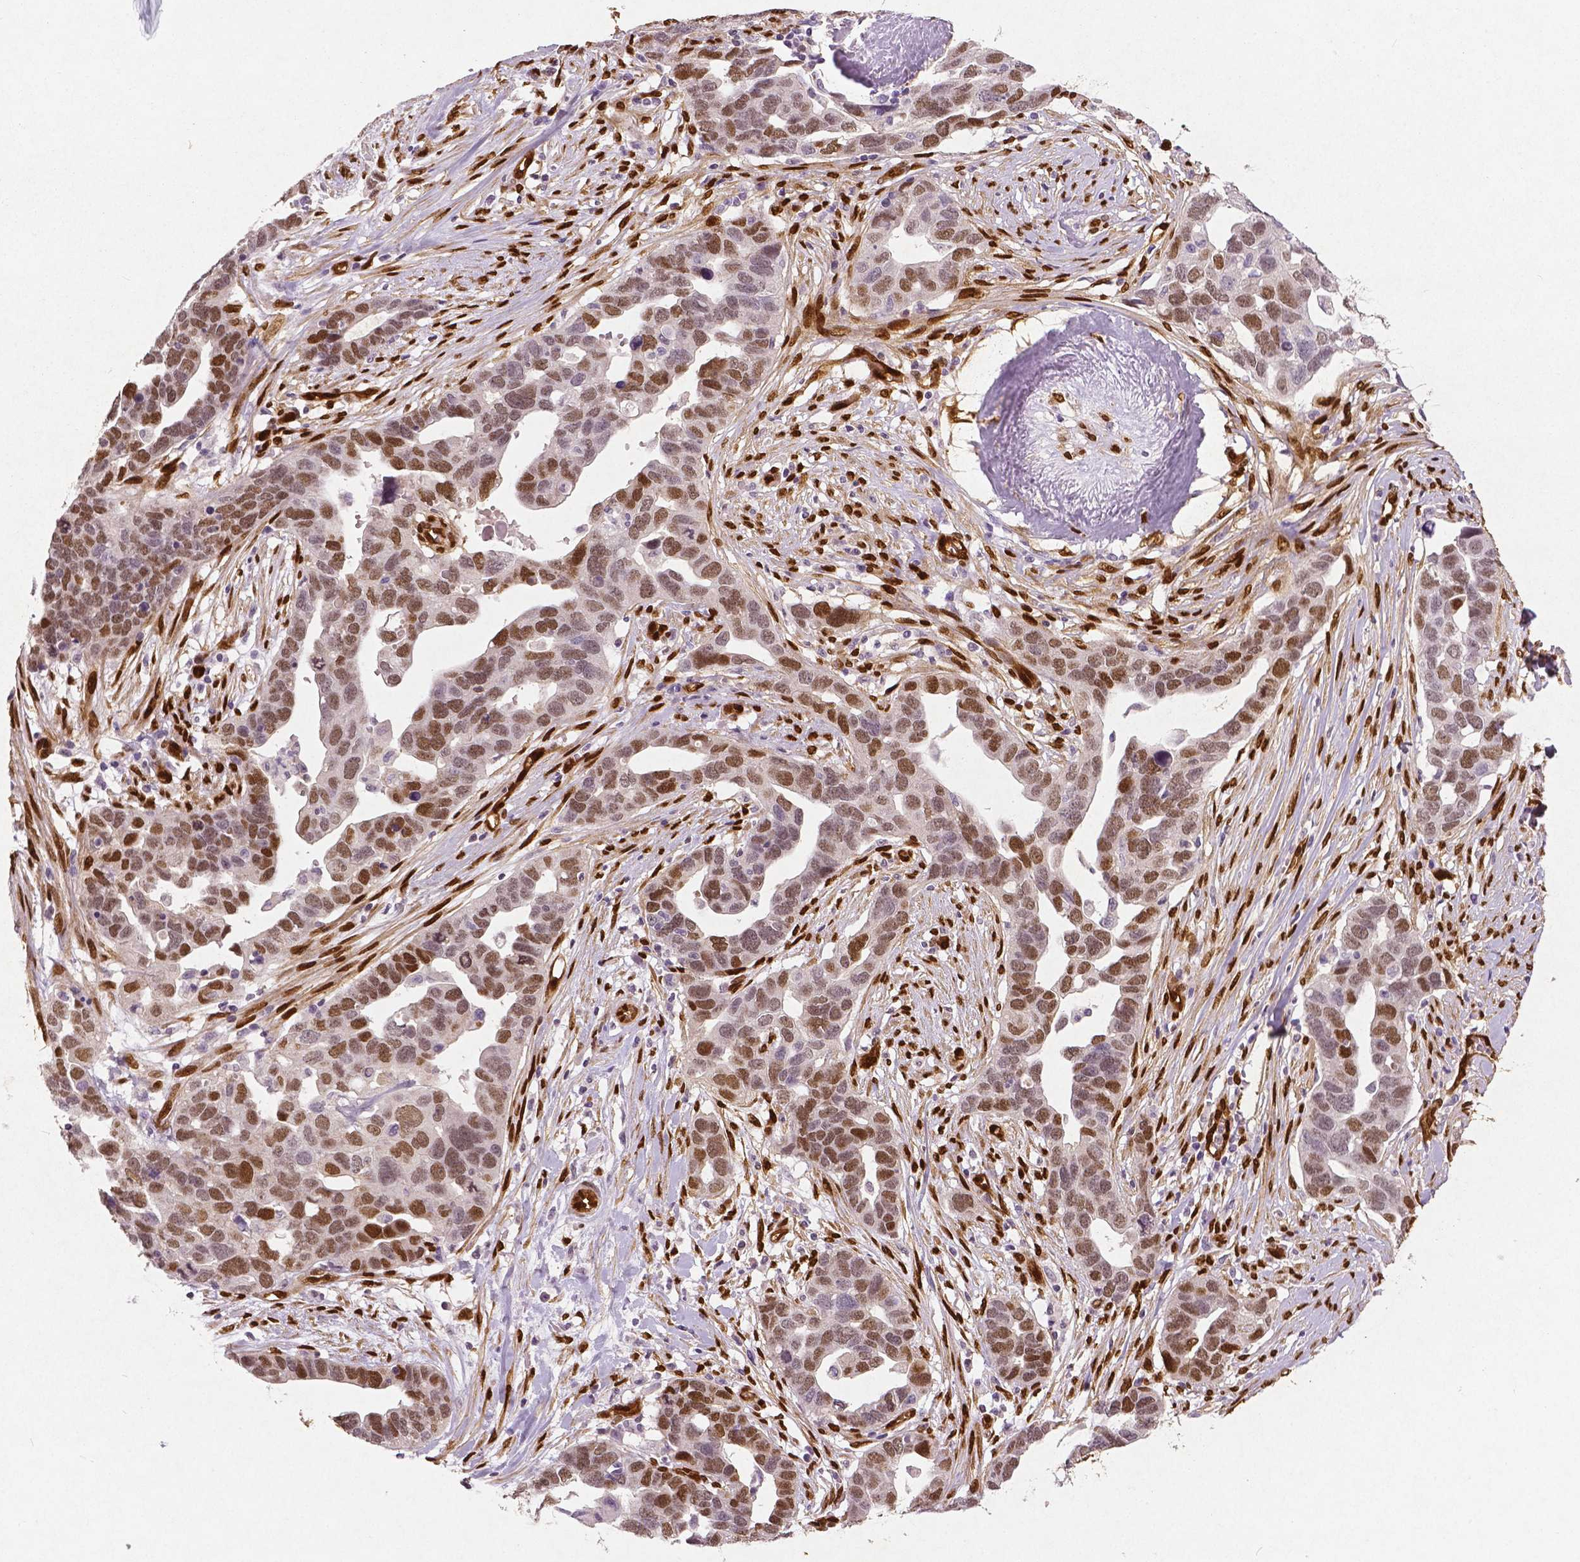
{"staining": {"intensity": "moderate", "quantity": ">75%", "location": "cytoplasmic/membranous,nuclear"}, "tissue": "ovarian cancer", "cell_type": "Tumor cells", "image_type": "cancer", "snomed": [{"axis": "morphology", "description": "Cystadenocarcinoma, serous, NOS"}, {"axis": "topography", "description": "Ovary"}], "caption": "Protein staining of serous cystadenocarcinoma (ovarian) tissue shows moderate cytoplasmic/membranous and nuclear staining in about >75% of tumor cells. (DAB (3,3'-diaminobenzidine) IHC, brown staining for protein, blue staining for nuclei).", "gene": "WWTR1", "patient": {"sex": "female", "age": 54}}